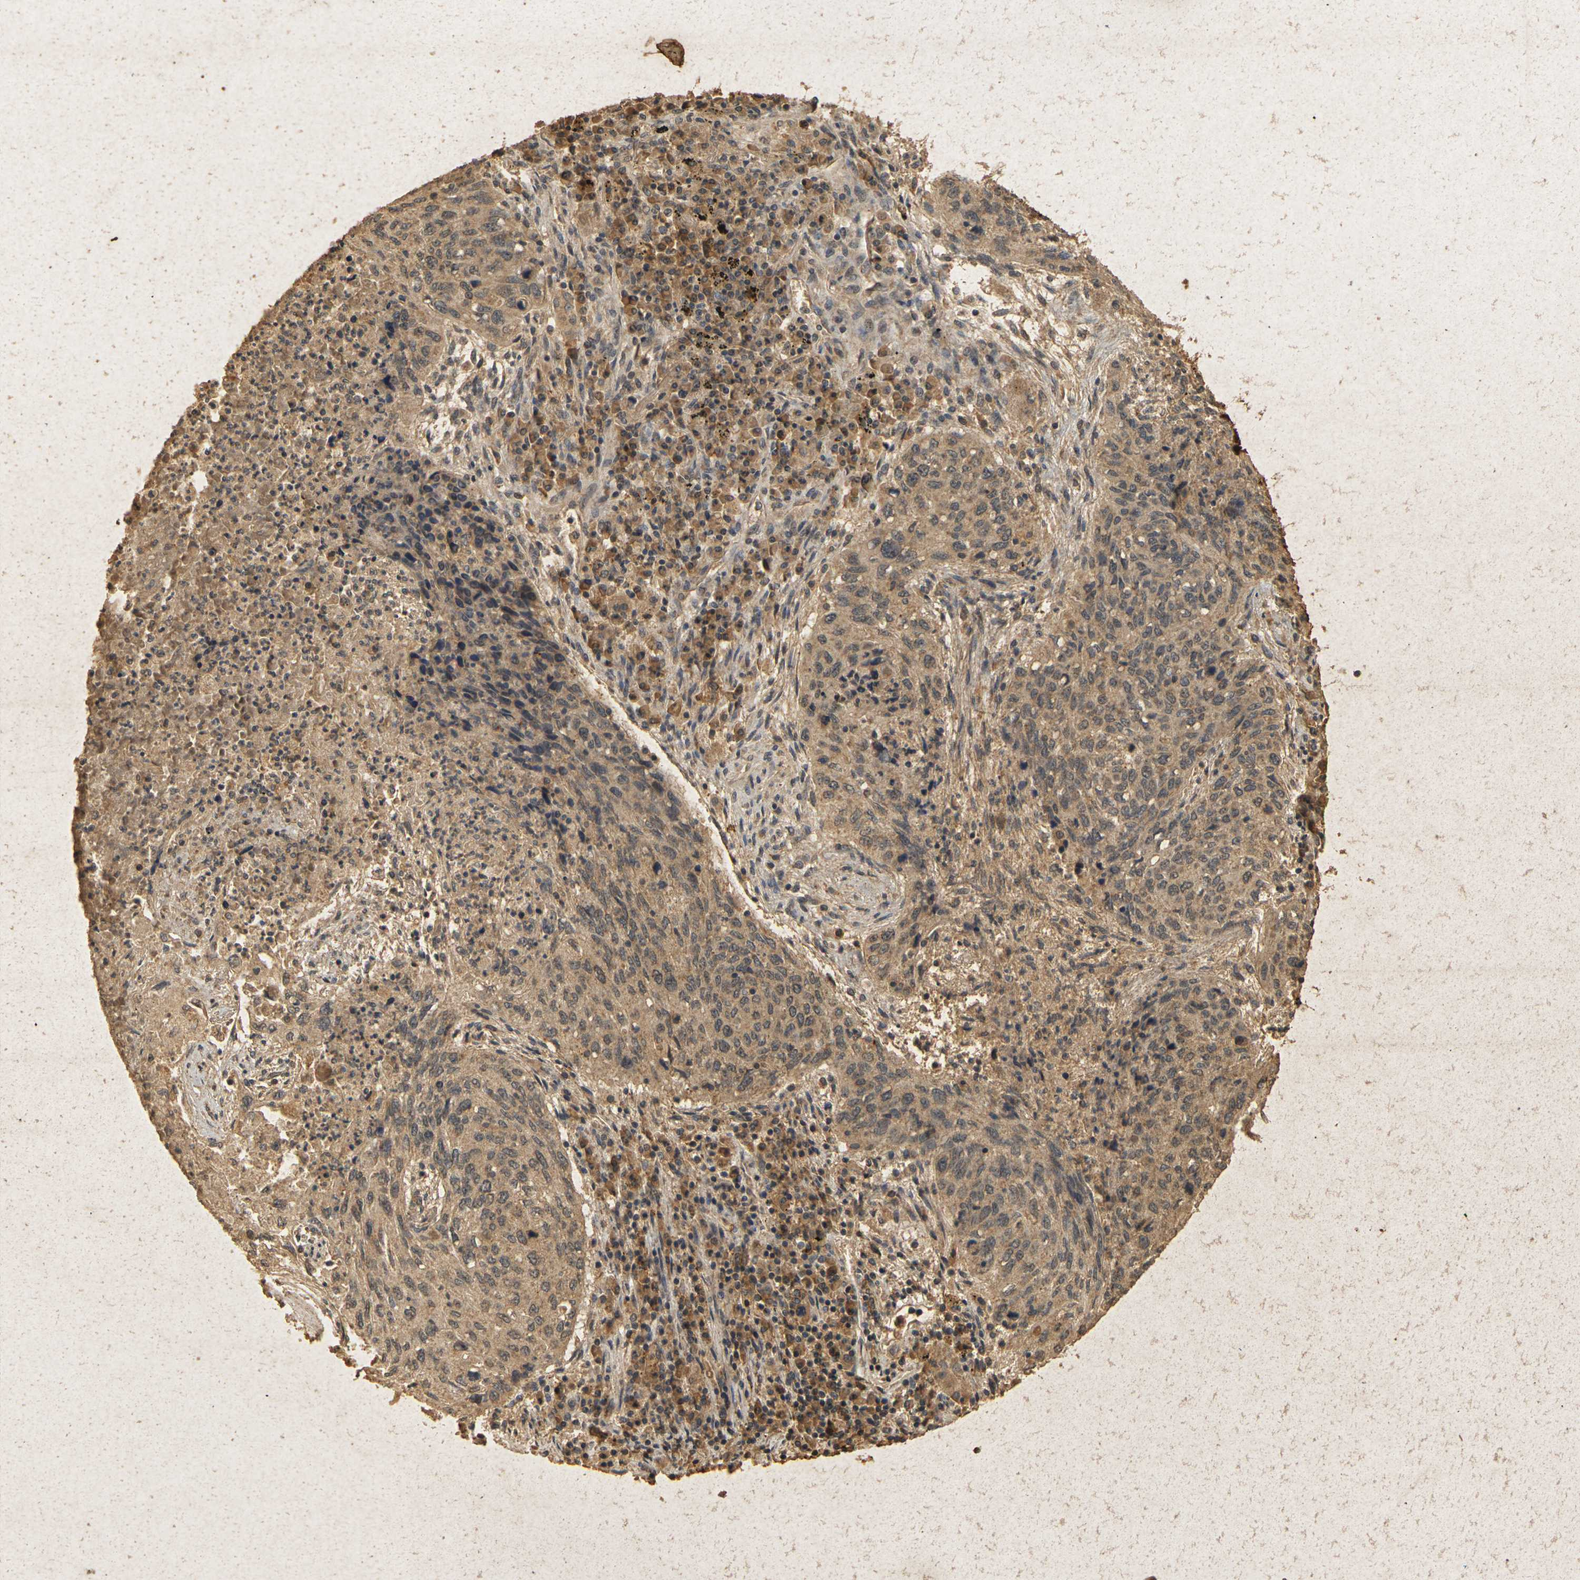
{"staining": {"intensity": "moderate", "quantity": ">75%", "location": "cytoplasmic/membranous"}, "tissue": "lung cancer", "cell_type": "Tumor cells", "image_type": "cancer", "snomed": [{"axis": "morphology", "description": "Squamous cell carcinoma, NOS"}, {"axis": "topography", "description": "Lung"}], "caption": "Brown immunohistochemical staining in human lung squamous cell carcinoma reveals moderate cytoplasmic/membranous staining in approximately >75% of tumor cells. Nuclei are stained in blue.", "gene": "ERN1", "patient": {"sex": "female", "age": 63}}